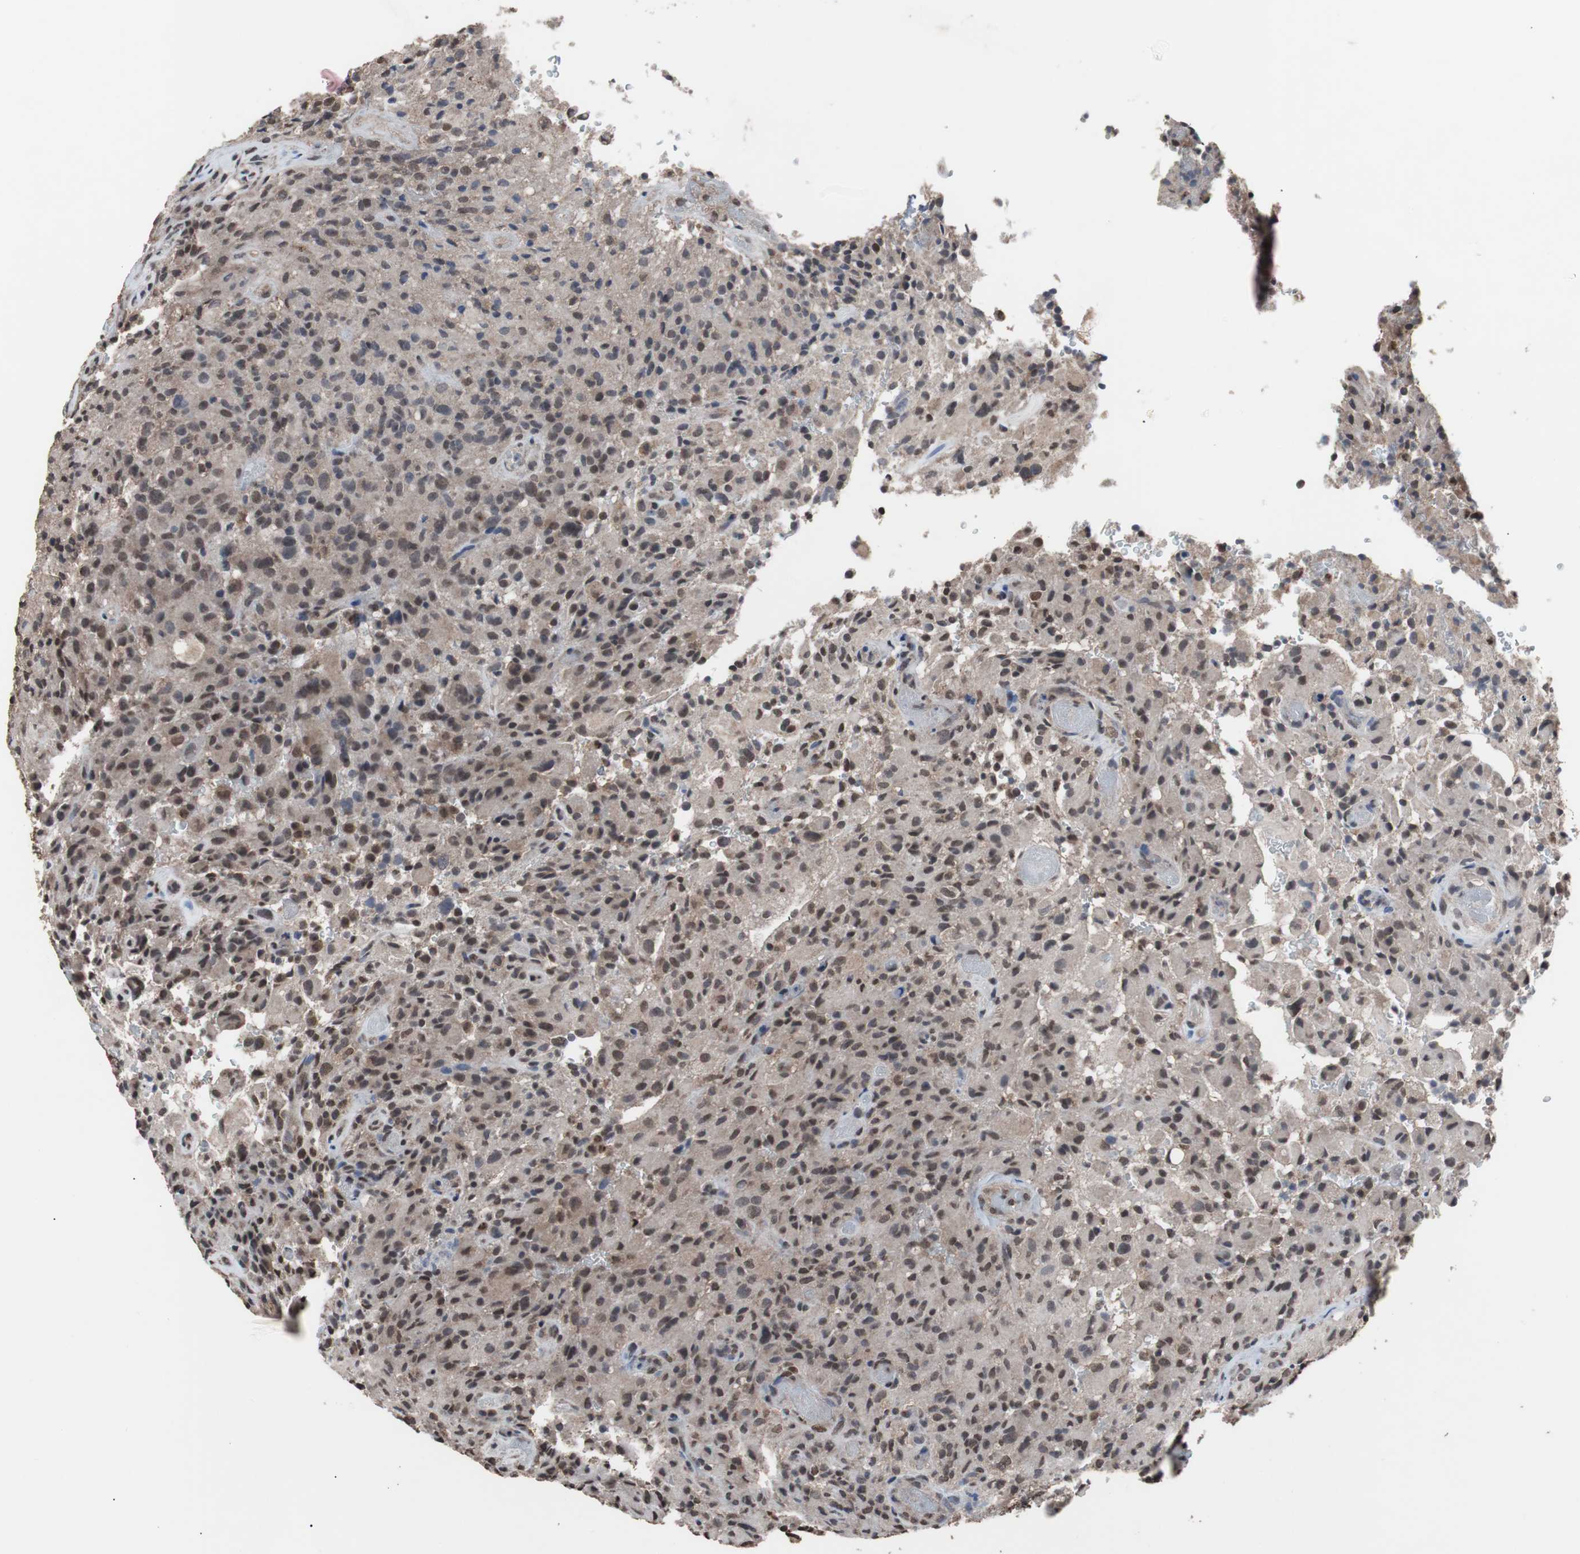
{"staining": {"intensity": "strong", "quantity": ">75%", "location": "nuclear"}, "tissue": "glioma", "cell_type": "Tumor cells", "image_type": "cancer", "snomed": [{"axis": "morphology", "description": "Glioma, malignant, High grade"}, {"axis": "topography", "description": "Brain"}], "caption": "Glioma tissue displays strong nuclear staining in approximately >75% of tumor cells (brown staining indicates protein expression, while blue staining denotes nuclei).", "gene": "MED27", "patient": {"sex": "male", "age": 71}}